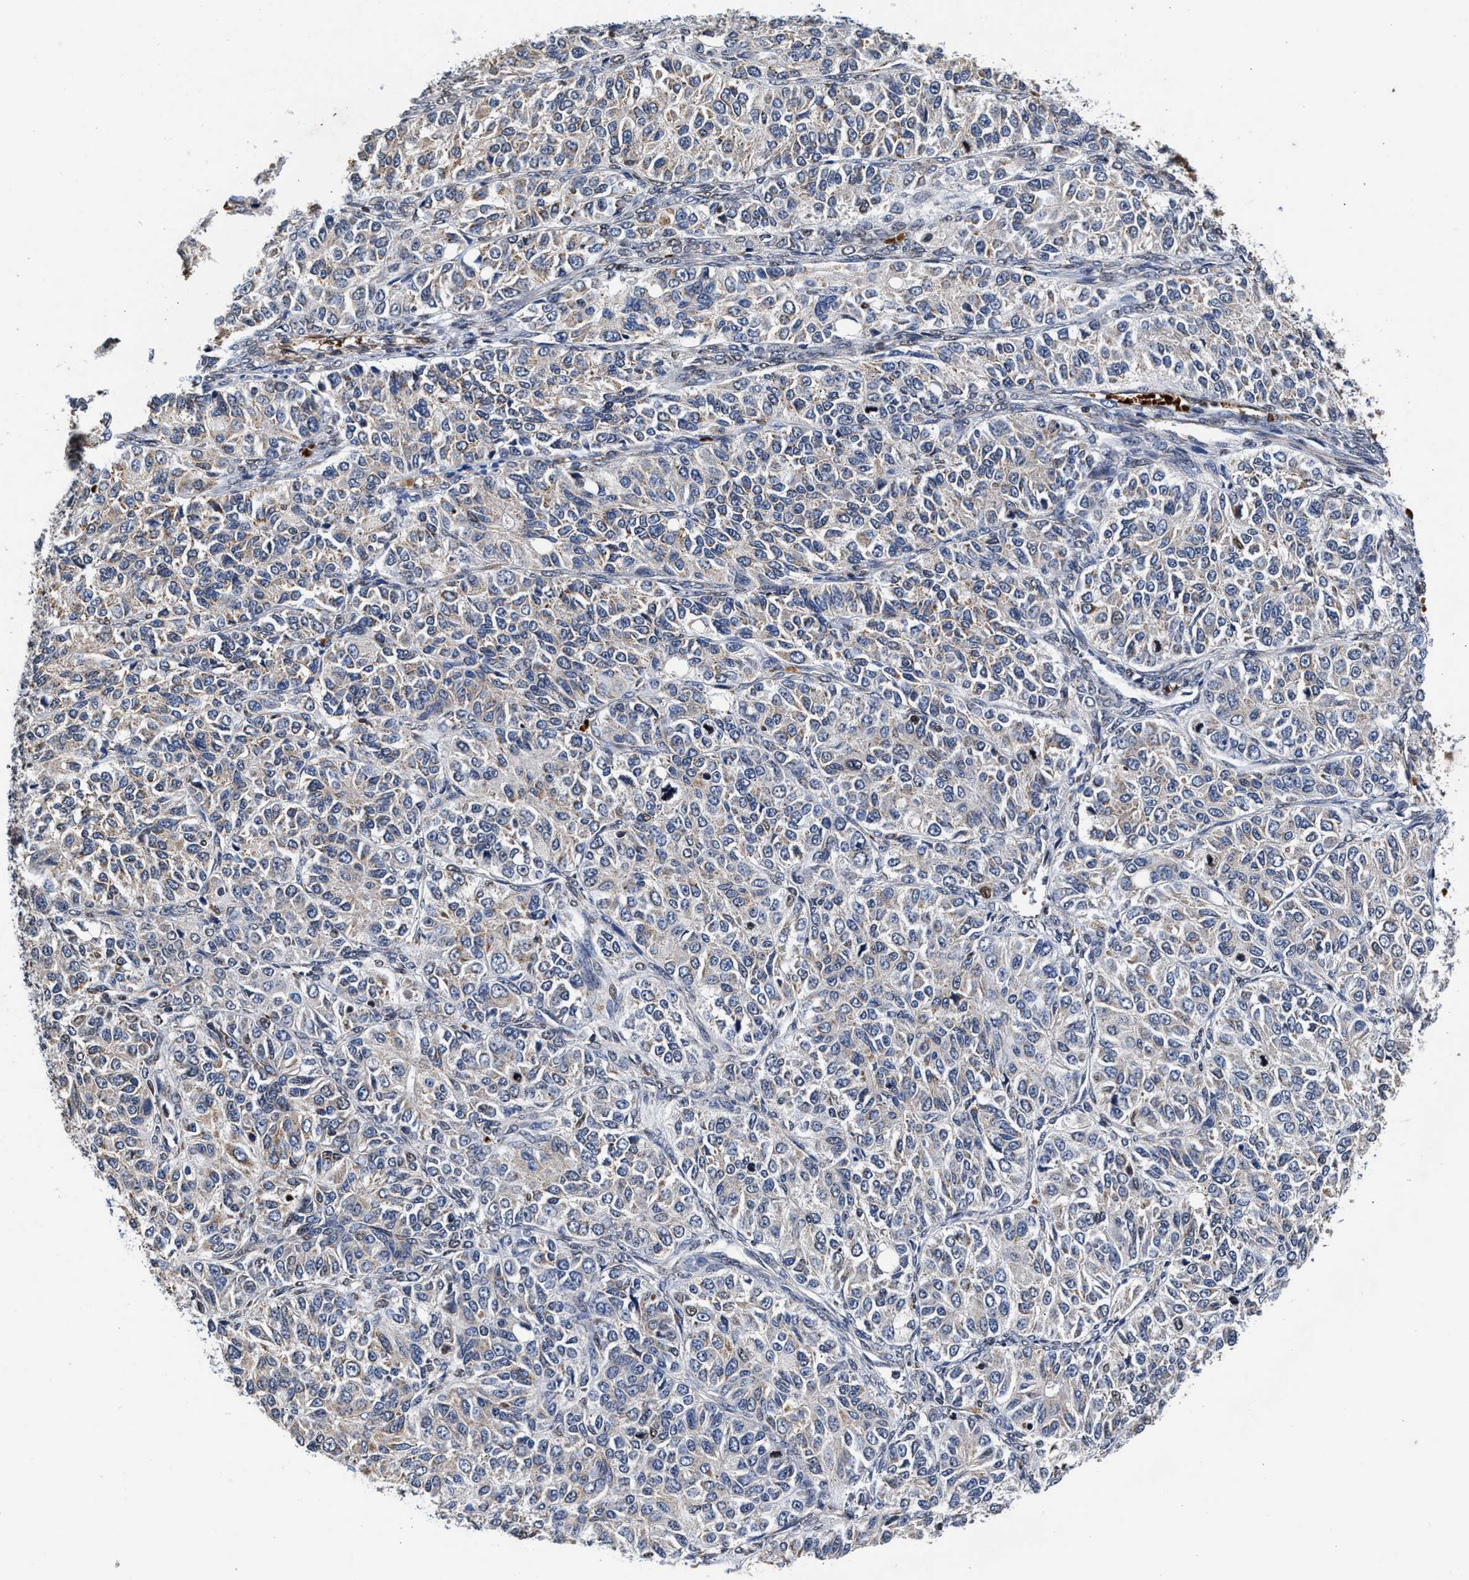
{"staining": {"intensity": "negative", "quantity": "none", "location": "none"}, "tissue": "ovarian cancer", "cell_type": "Tumor cells", "image_type": "cancer", "snomed": [{"axis": "morphology", "description": "Carcinoma, endometroid"}, {"axis": "topography", "description": "Ovary"}], "caption": "Immunohistochemistry of human ovarian cancer shows no expression in tumor cells.", "gene": "SGK1", "patient": {"sex": "female", "age": 51}}